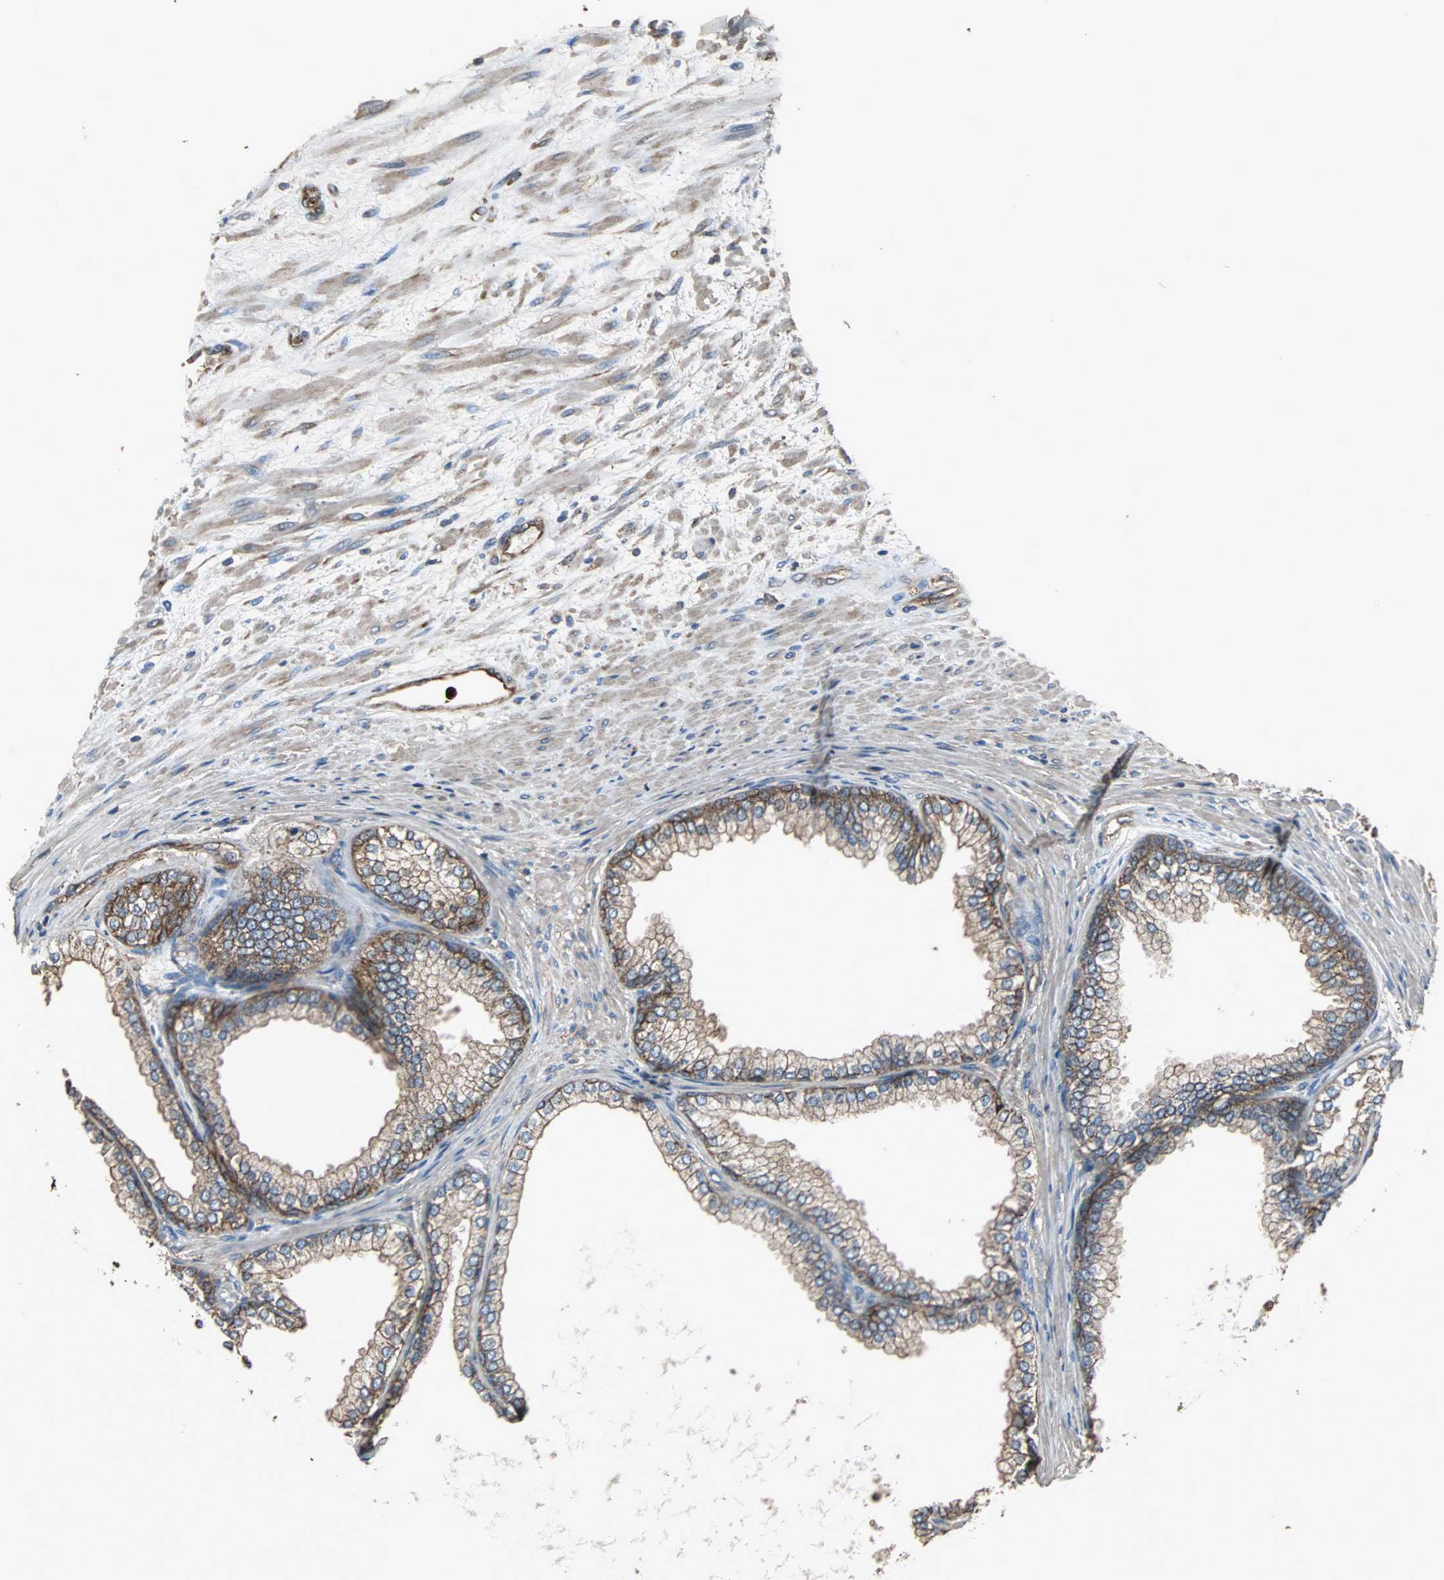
{"staining": {"intensity": "strong", "quantity": ">75%", "location": "cytoplasmic/membranous"}, "tissue": "prostate", "cell_type": "Glandular cells", "image_type": "normal", "snomed": [{"axis": "morphology", "description": "Normal tissue, NOS"}, {"axis": "topography", "description": "Prostate"}], "caption": "Strong cytoplasmic/membranous staining is seen in approximately >75% of glandular cells in unremarkable prostate.", "gene": "ACTN1", "patient": {"sex": "male", "age": 76}}